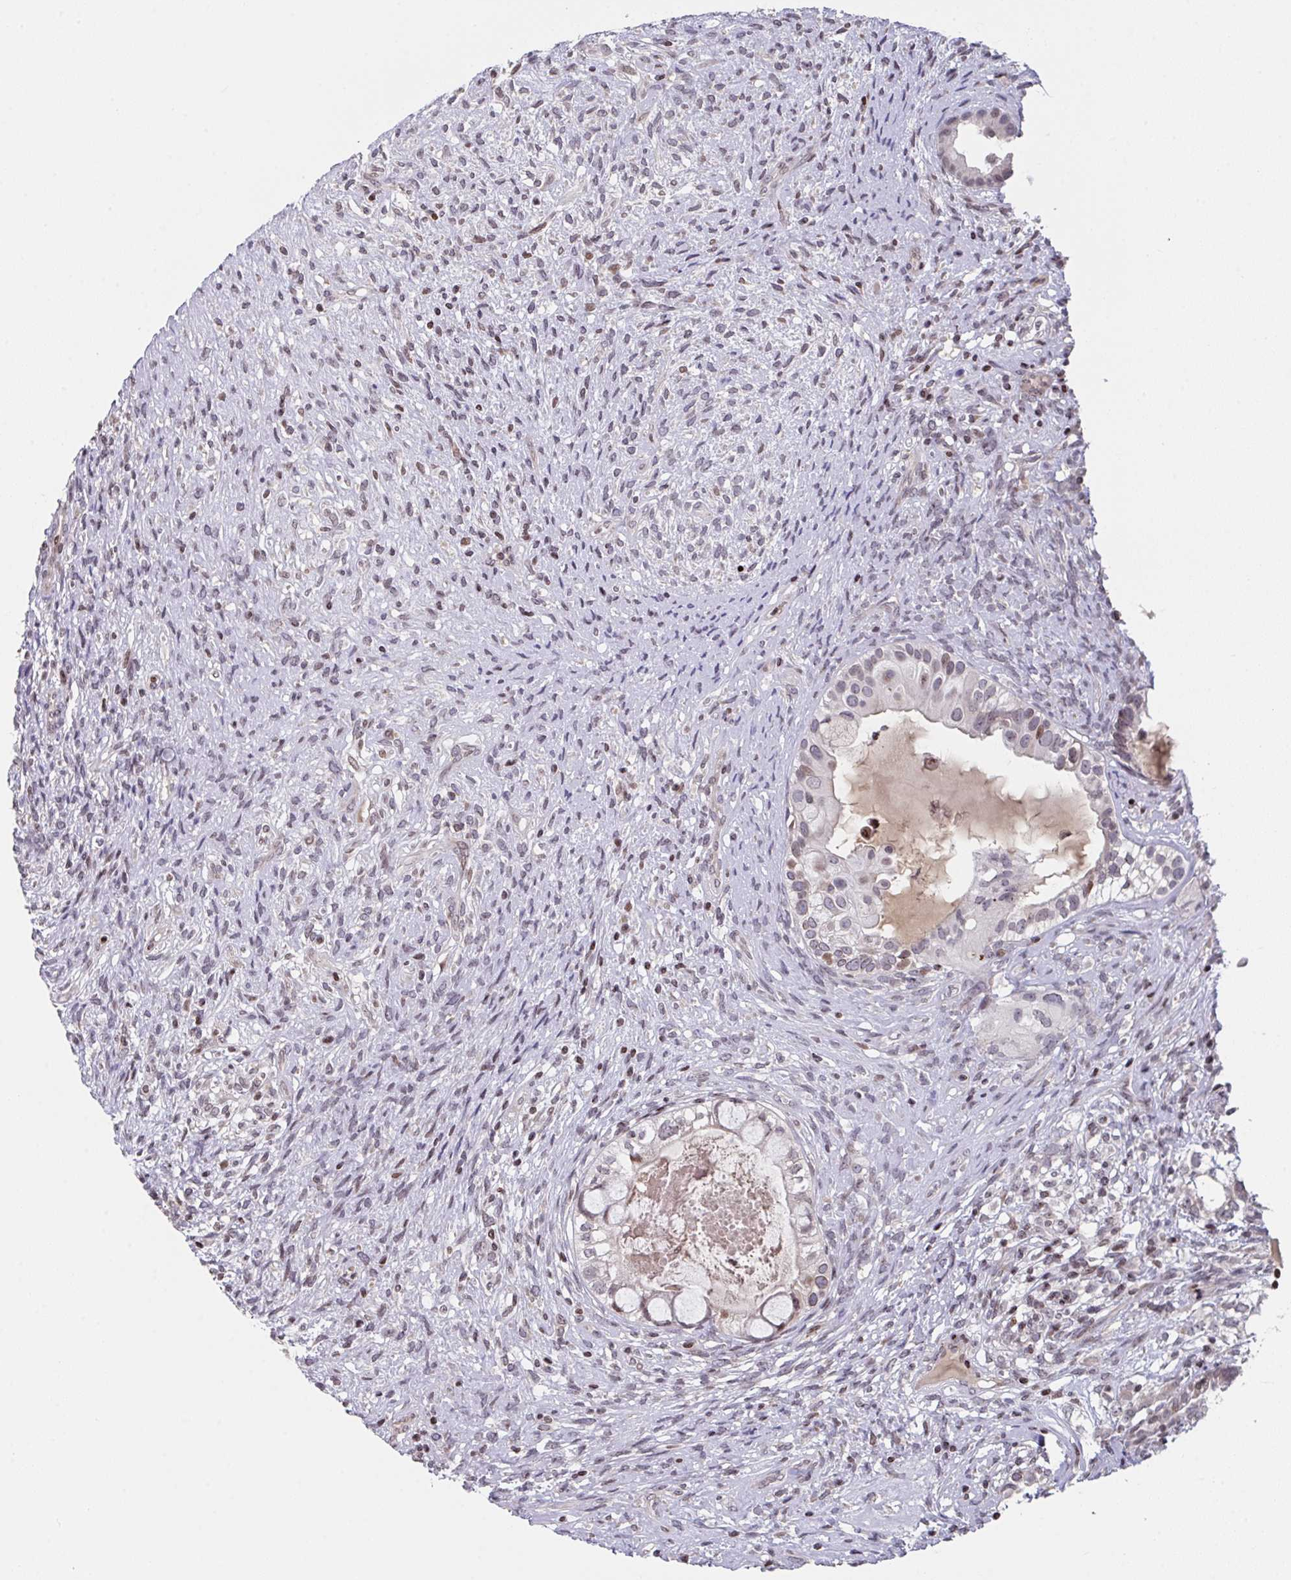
{"staining": {"intensity": "weak", "quantity": "25%-75%", "location": "nuclear"}, "tissue": "testis cancer", "cell_type": "Tumor cells", "image_type": "cancer", "snomed": [{"axis": "morphology", "description": "Seminoma, NOS"}, {"axis": "morphology", "description": "Carcinoma, Embryonal, NOS"}, {"axis": "topography", "description": "Testis"}], "caption": "The immunohistochemical stain labels weak nuclear staining in tumor cells of testis cancer tissue.", "gene": "PCDHB8", "patient": {"sex": "male", "age": 41}}